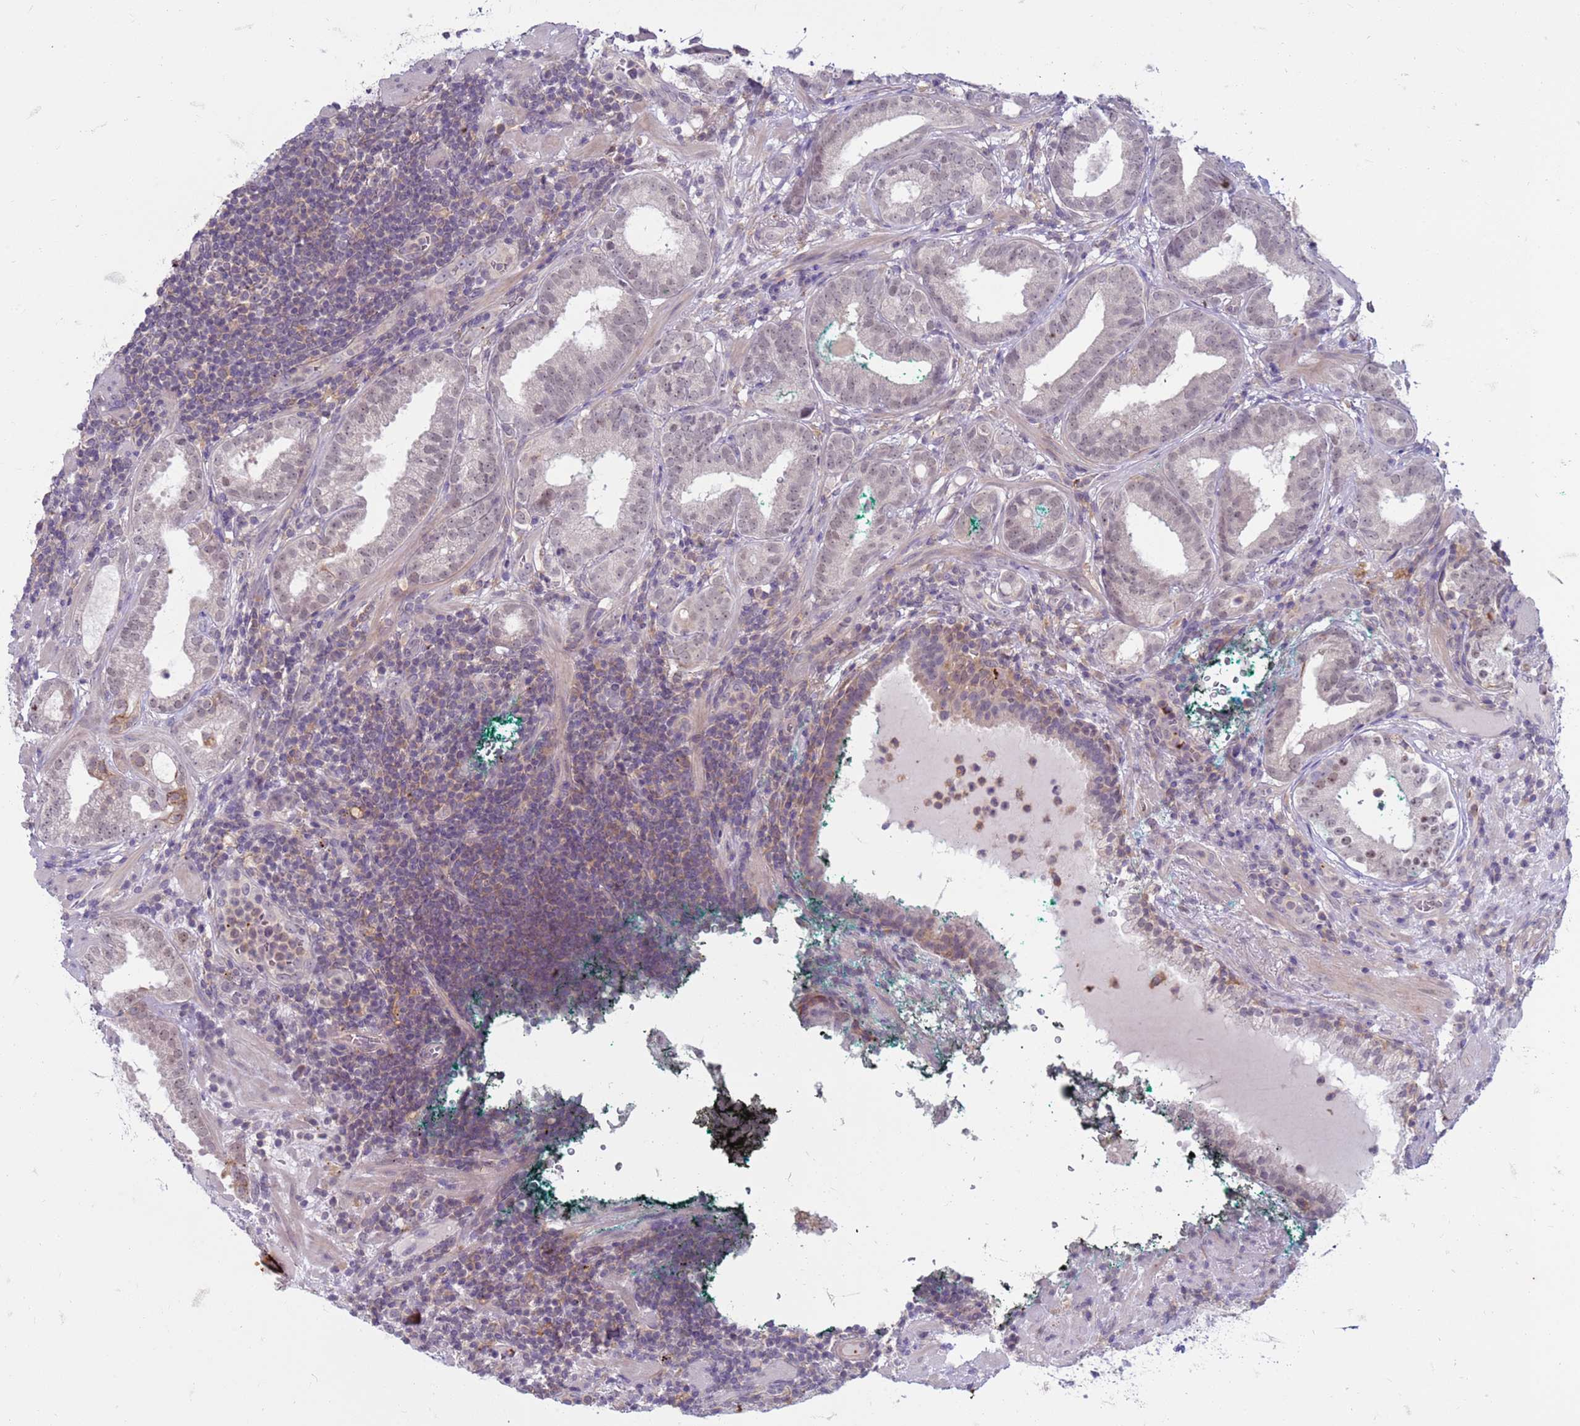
{"staining": {"intensity": "negative", "quantity": "none", "location": "none"}, "tissue": "prostate cancer", "cell_type": "Tumor cells", "image_type": "cancer", "snomed": [{"axis": "morphology", "description": "Adenocarcinoma, High grade"}, {"axis": "topography", "description": "Prostate"}], "caption": "Histopathology image shows no significant protein staining in tumor cells of prostate cancer. (Brightfield microscopy of DAB IHC at high magnification).", "gene": "SLC15A3", "patient": {"sex": "male", "age": 64}}